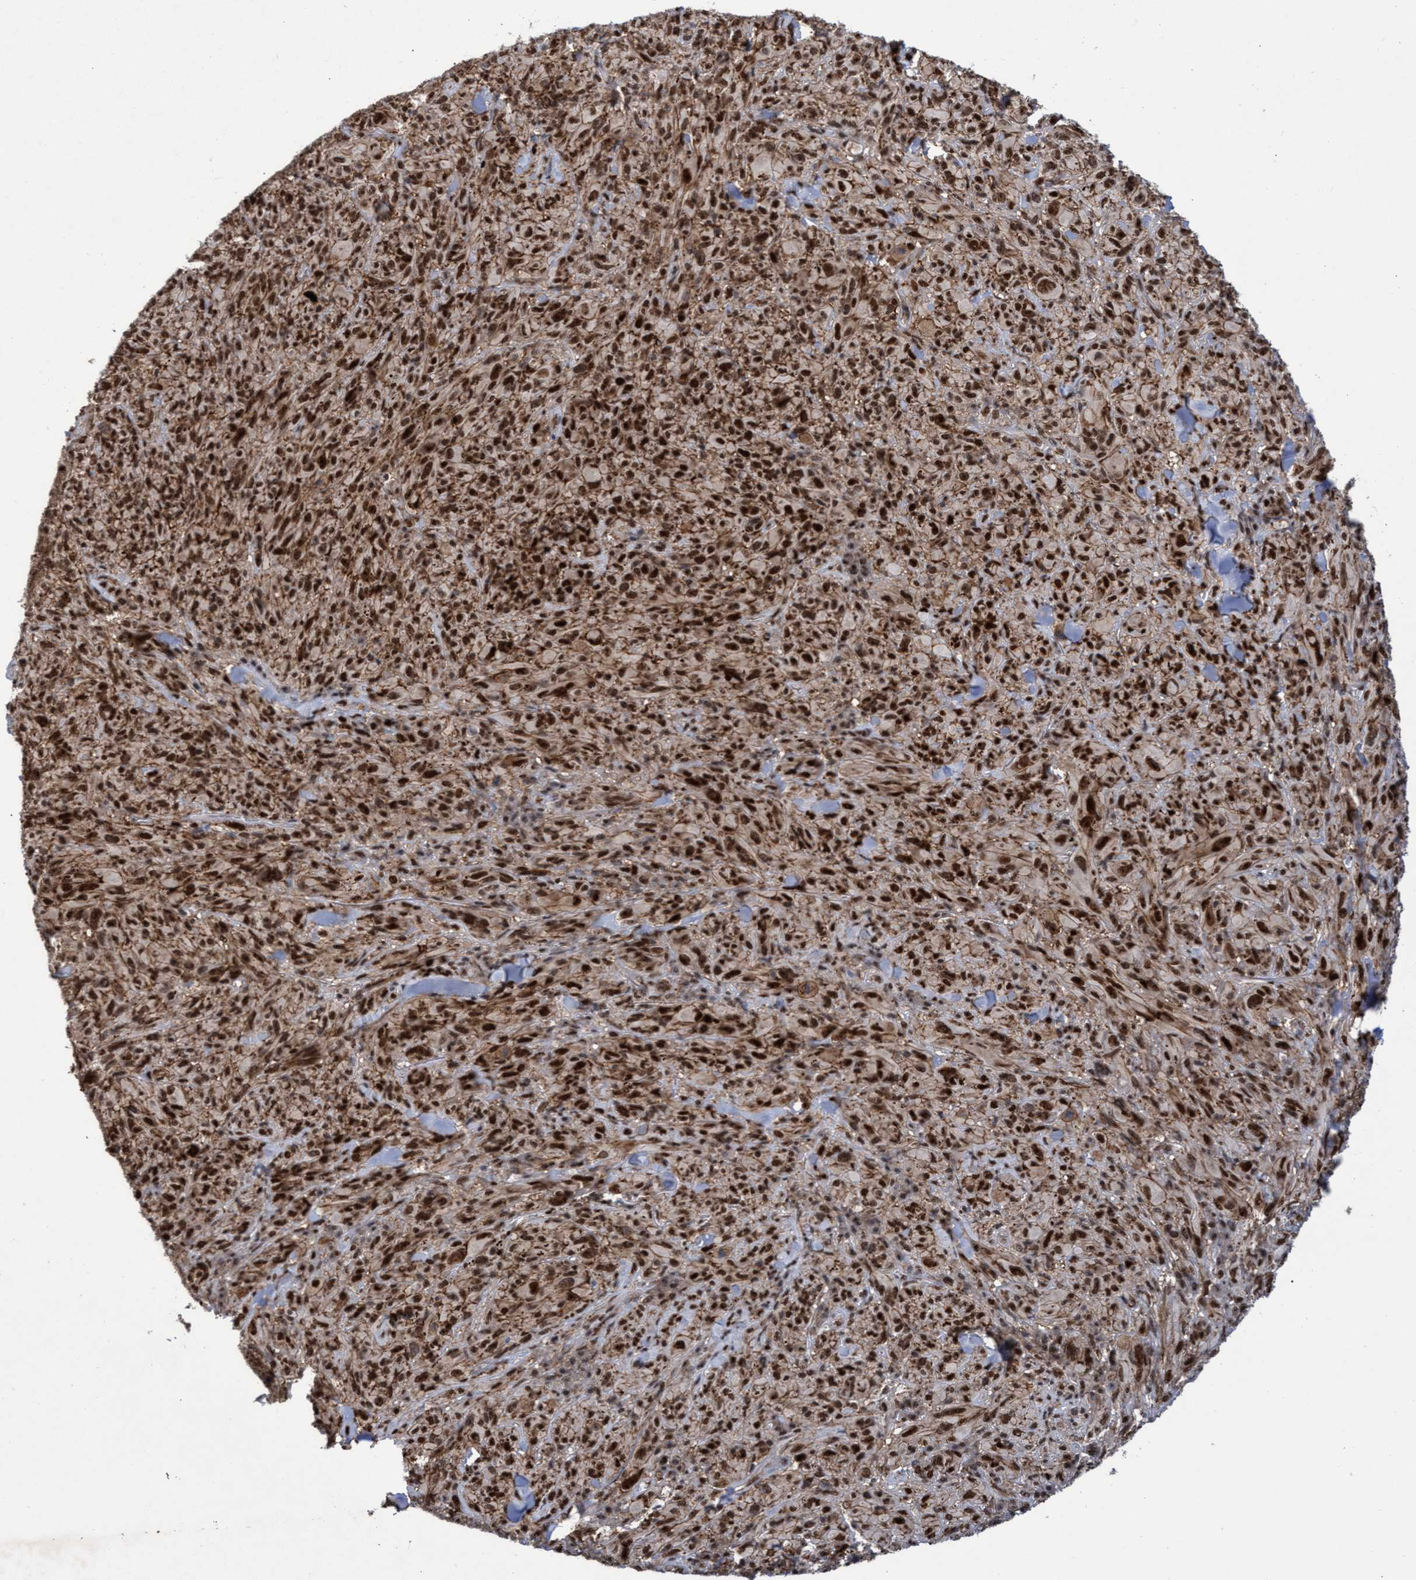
{"staining": {"intensity": "strong", "quantity": ">75%", "location": "cytoplasmic/membranous,nuclear"}, "tissue": "melanoma", "cell_type": "Tumor cells", "image_type": "cancer", "snomed": [{"axis": "morphology", "description": "Malignant melanoma, NOS"}, {"axis": "topography", "description": "Skin of head"}], "caption": "Protein expression analysis of melanoma displays strong cytoplasmic/membranous and nuclear expression in about >75% of tumor cells.", "gene": "GTF2F1", "patient": {"sex": "male", "age": 96}}